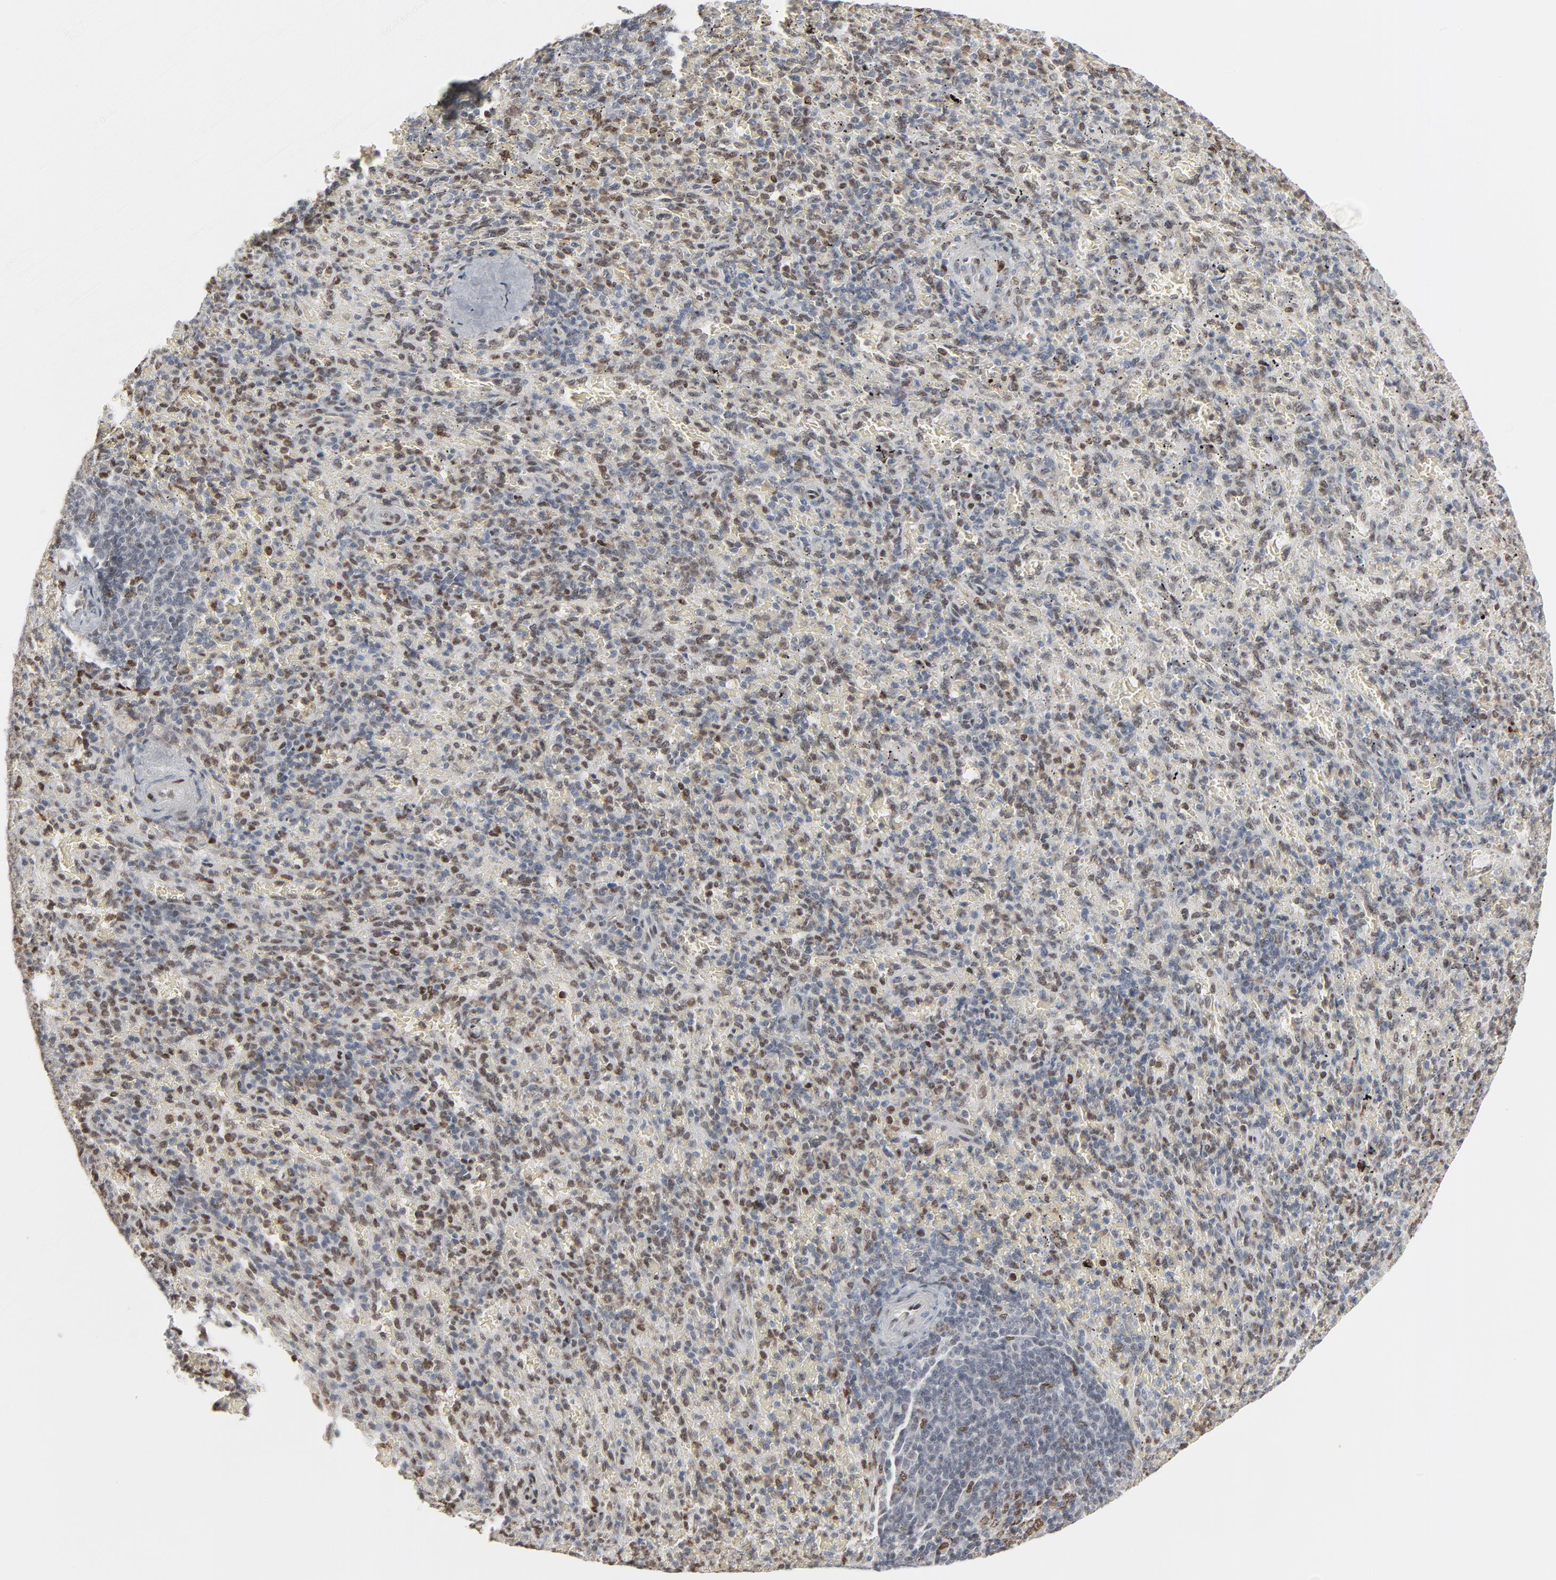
{"staining": {"intensity": "moderate", "quantity": "25%-75%", "location": "nuclear"}, "tissue": "spleen", "cell_type": "Cells in red pulp", "image_type": "normal", "snomed": [{"axis": "morphology", "description": "Normal tissue, NOS"}, {"axis": "topography", "description": "Spleen"}], "caption": "Unremarkable spleen shows moderate nuclear expression in approximately 25%-75% of cells in red pulp.", "gene": "CUX1", "patient": {"sex": "female", "age": 43}}